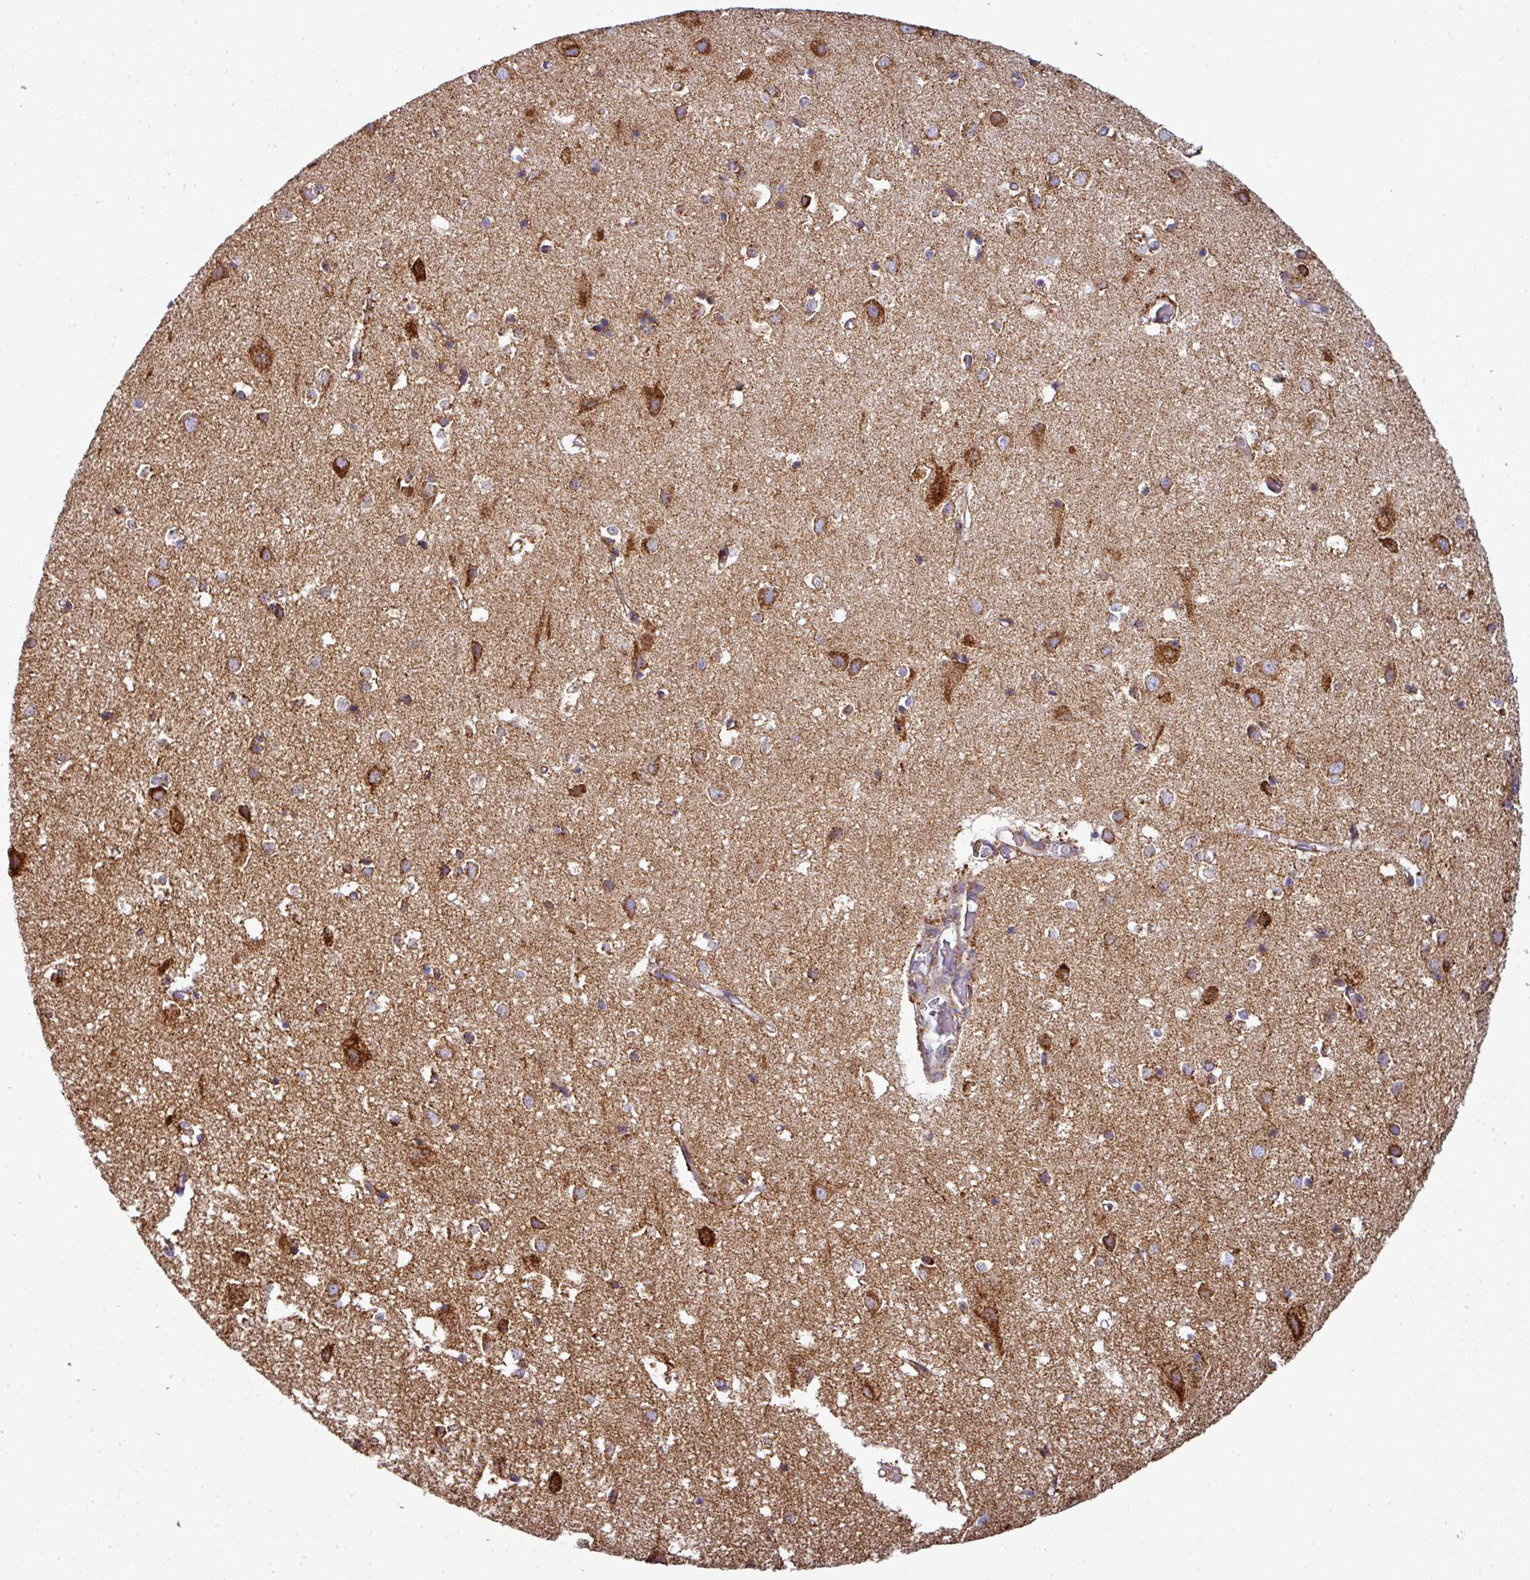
{"staining": {"intensity": "weak", "quantity": "<25%", "location": "cytoplasmic/membranous"}, "tissue": "cerebral cortex", "cell_type": "Endothelial cells", "image_type": "normal", "snomed": [{"axis": "morphology", "description": "Normal tissue, NOS"}, {"axis": "topography", "description": "Cerebral cortex"}], "caption": "Benign cerebral cortex was stained to show a protein in brown. There is no significant expression in endothelial cells. Brightfield microscopy of IHC stained with DAB (3,3'-diaminobenzidine) (brown) and hematoxylin (blue), captured at high magnification.", "gene": "UQCRFS1", "patient": {"sex": "male", "age": 70}}